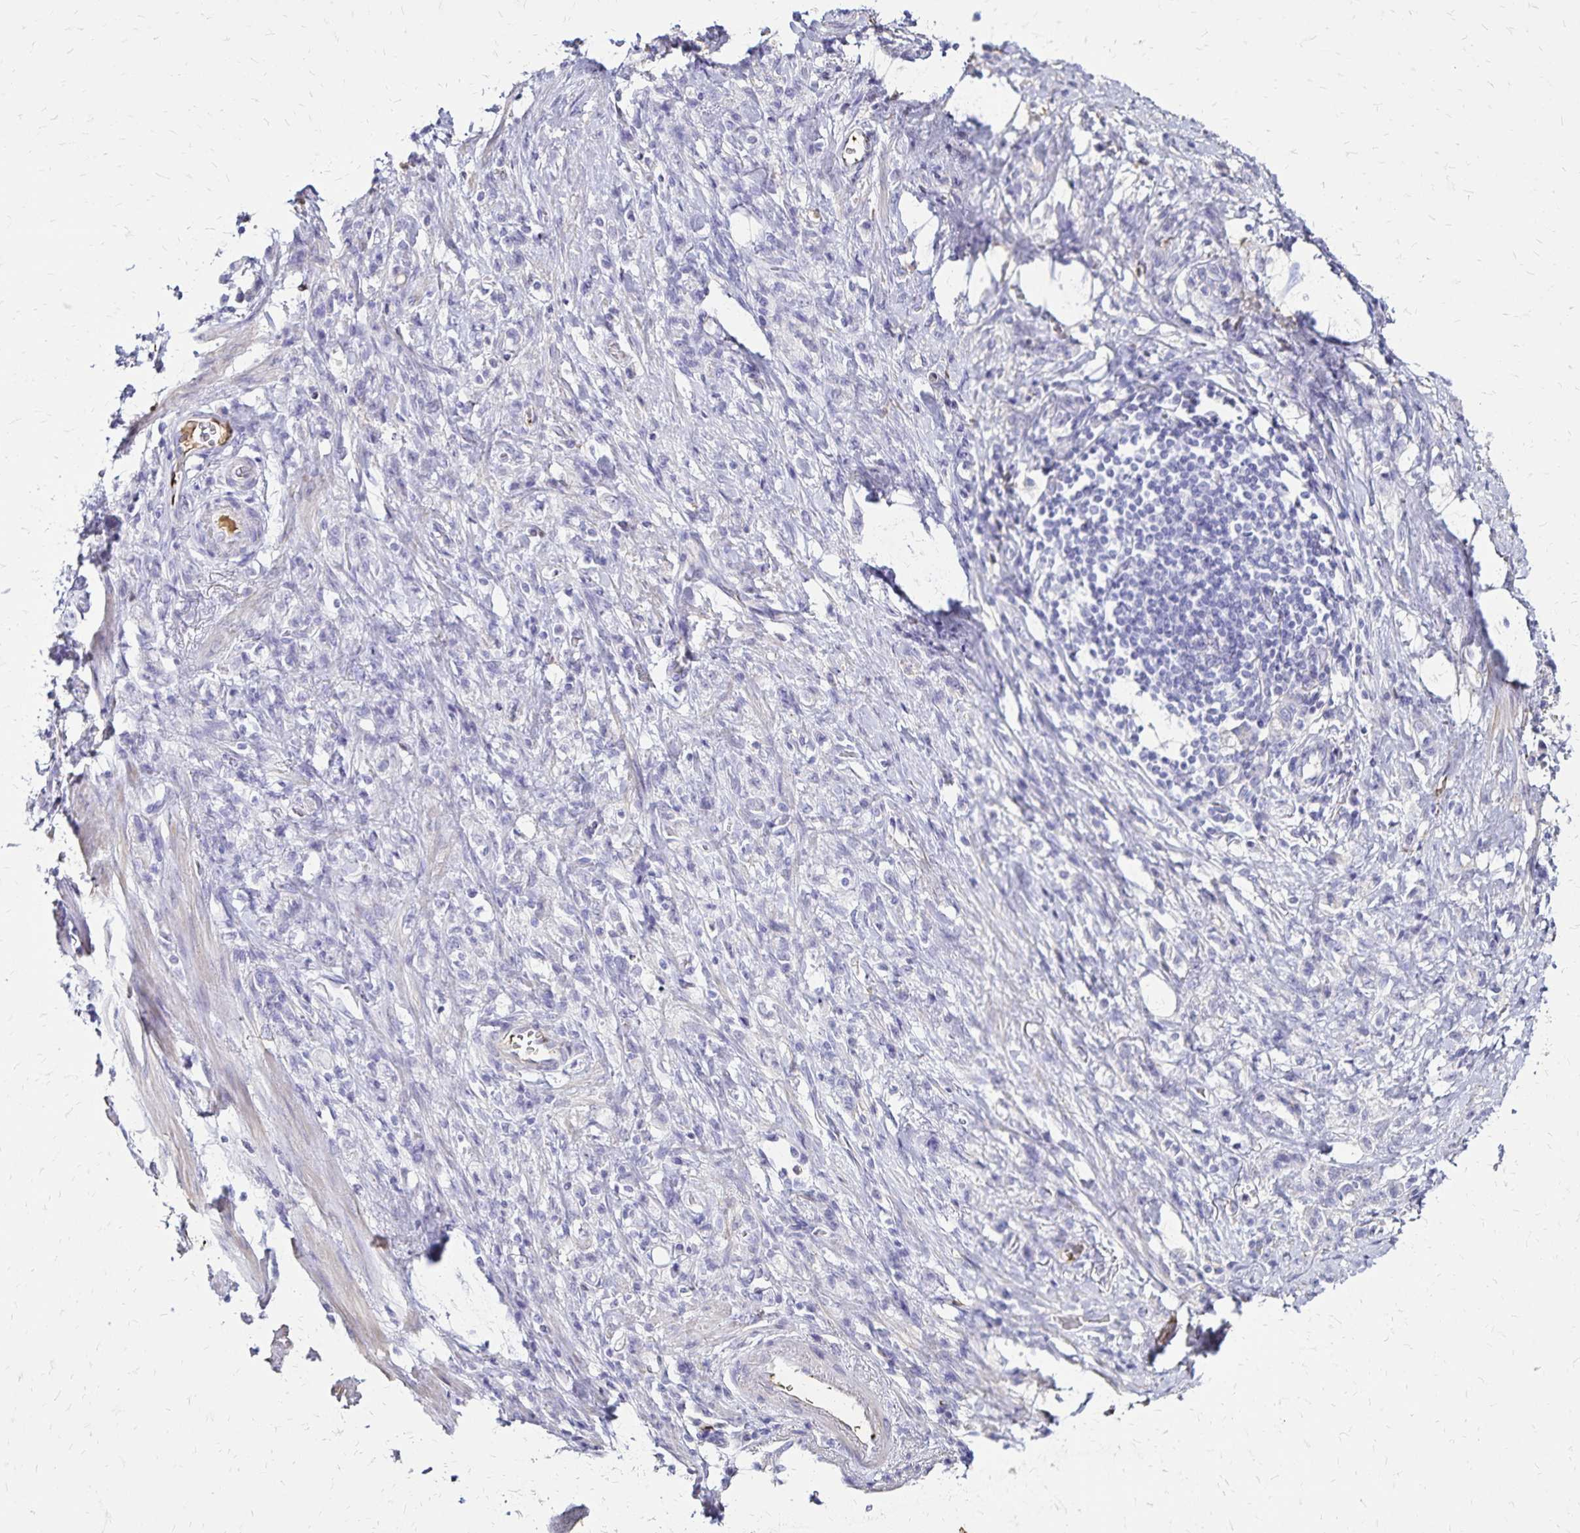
{"staining": {"intensity": "negative", "quantity": "none", "location": "none"}, "tissue": "stomach cancer", "cell_type": "Tumor cells", "image_type": "cancer", "snomed": [{"axis": "morphology", "description": "Adenocarcinoma, NOS"}, {"axis": "topography", "description": "Stomach"}], "caption": "Immunohistochemistry of human stomach cancer shows no positivity in tumor cells.", "gene": "KISS1", "patient": {"sex": "male", "age": 77}}